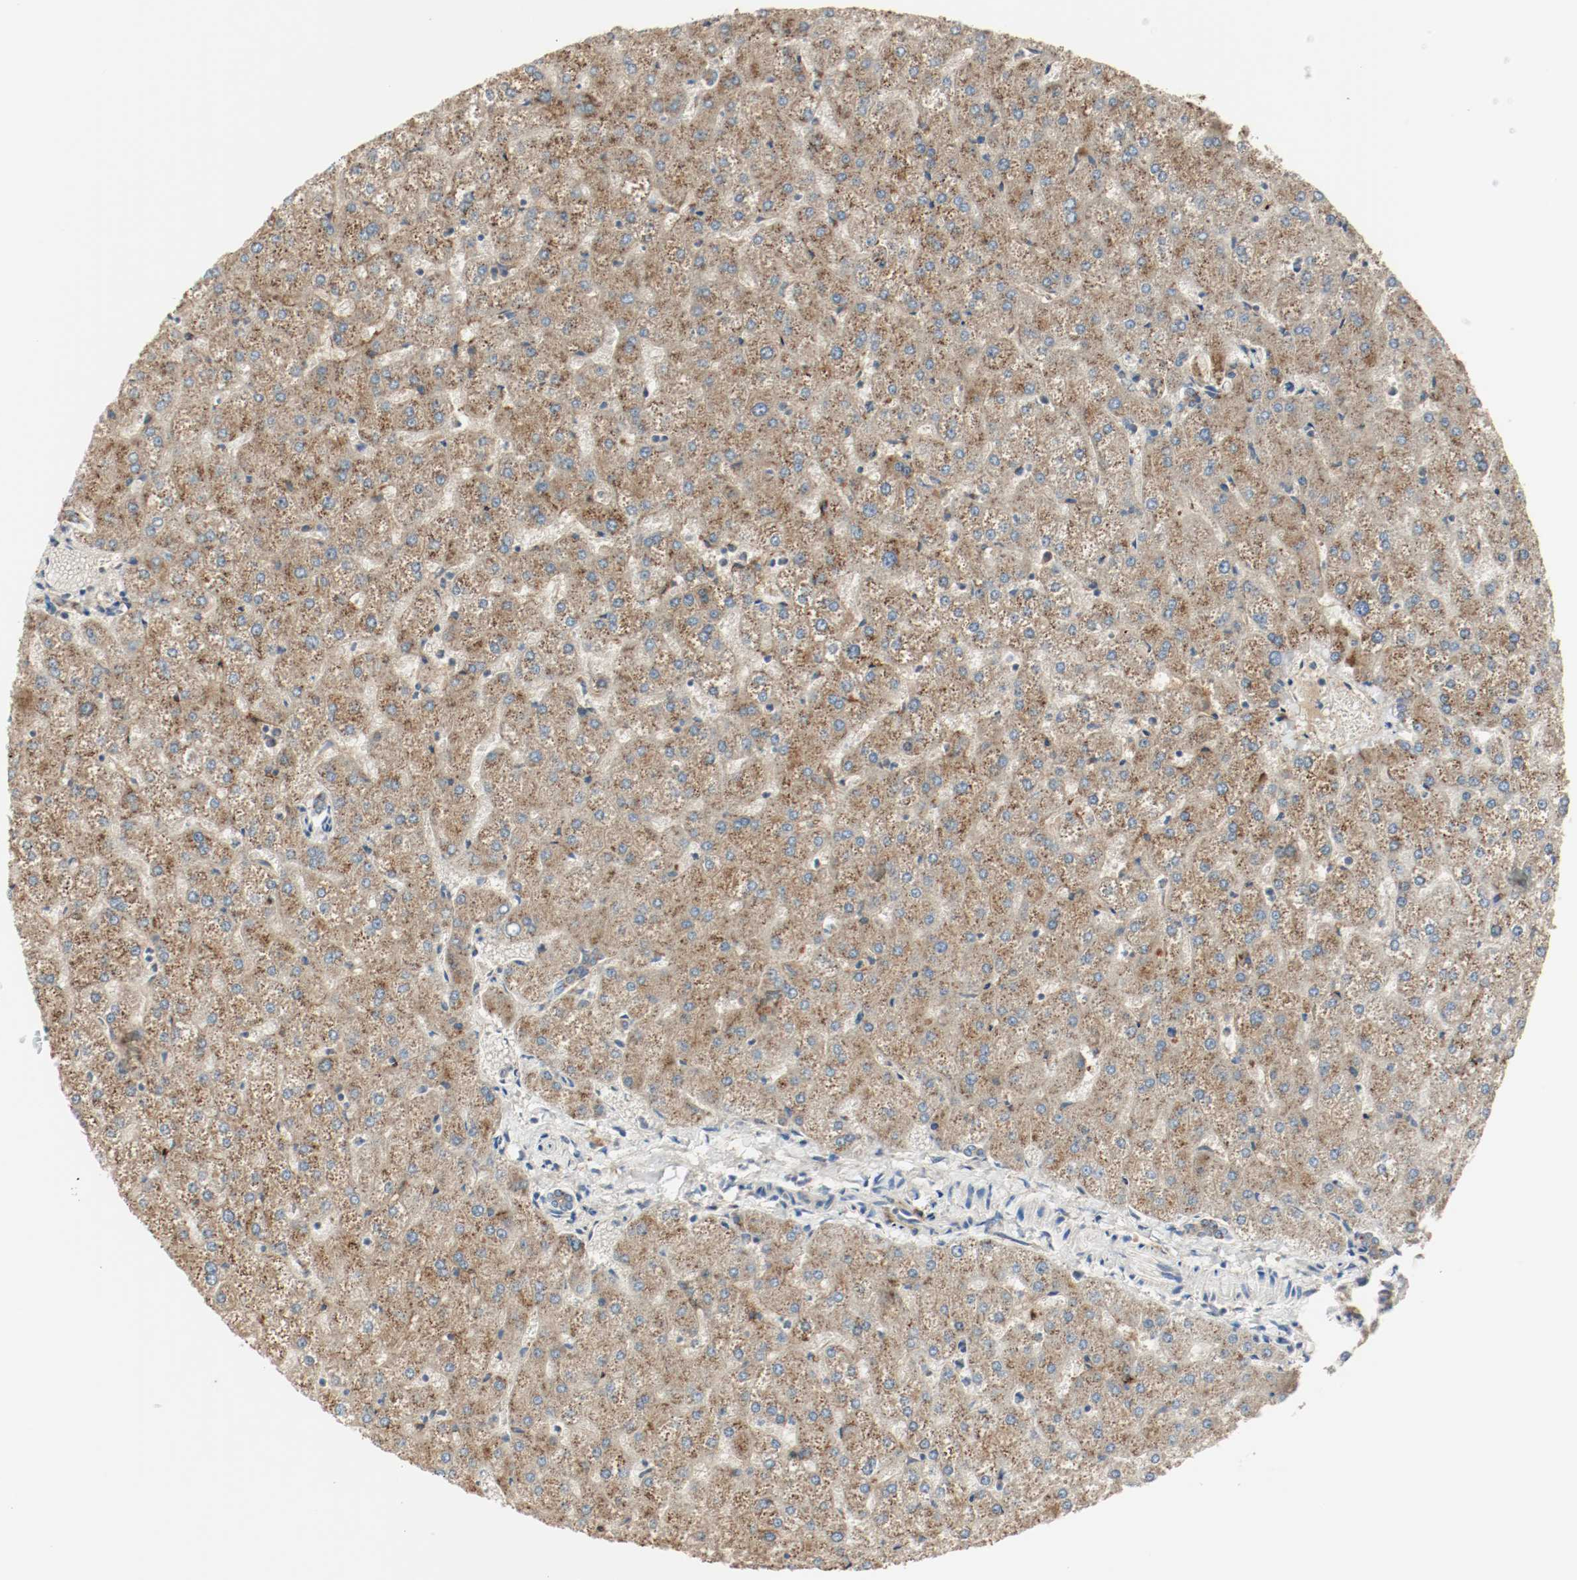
{"staining": {"intensity": "weak", "quantity": ">75%", "location": "cytoplasmic/membranous"}, "tissue": "liver", "cell_type": "Cholangiocytes", "image_type": "normal", "snomed": [{"axis": "morphology", "description": "Normal tissue, NOS"}, {"axis": "topography", "description": "Liver"}], "caption": "IHC image of unremarkable liver stained for a protein (brown), which exhibits low levels of weak cytoplasmic/membranous expression in about >75% of cholangiocytes.", "gene": "MELTF", "patient": {"sex": "female", "age": 32}}